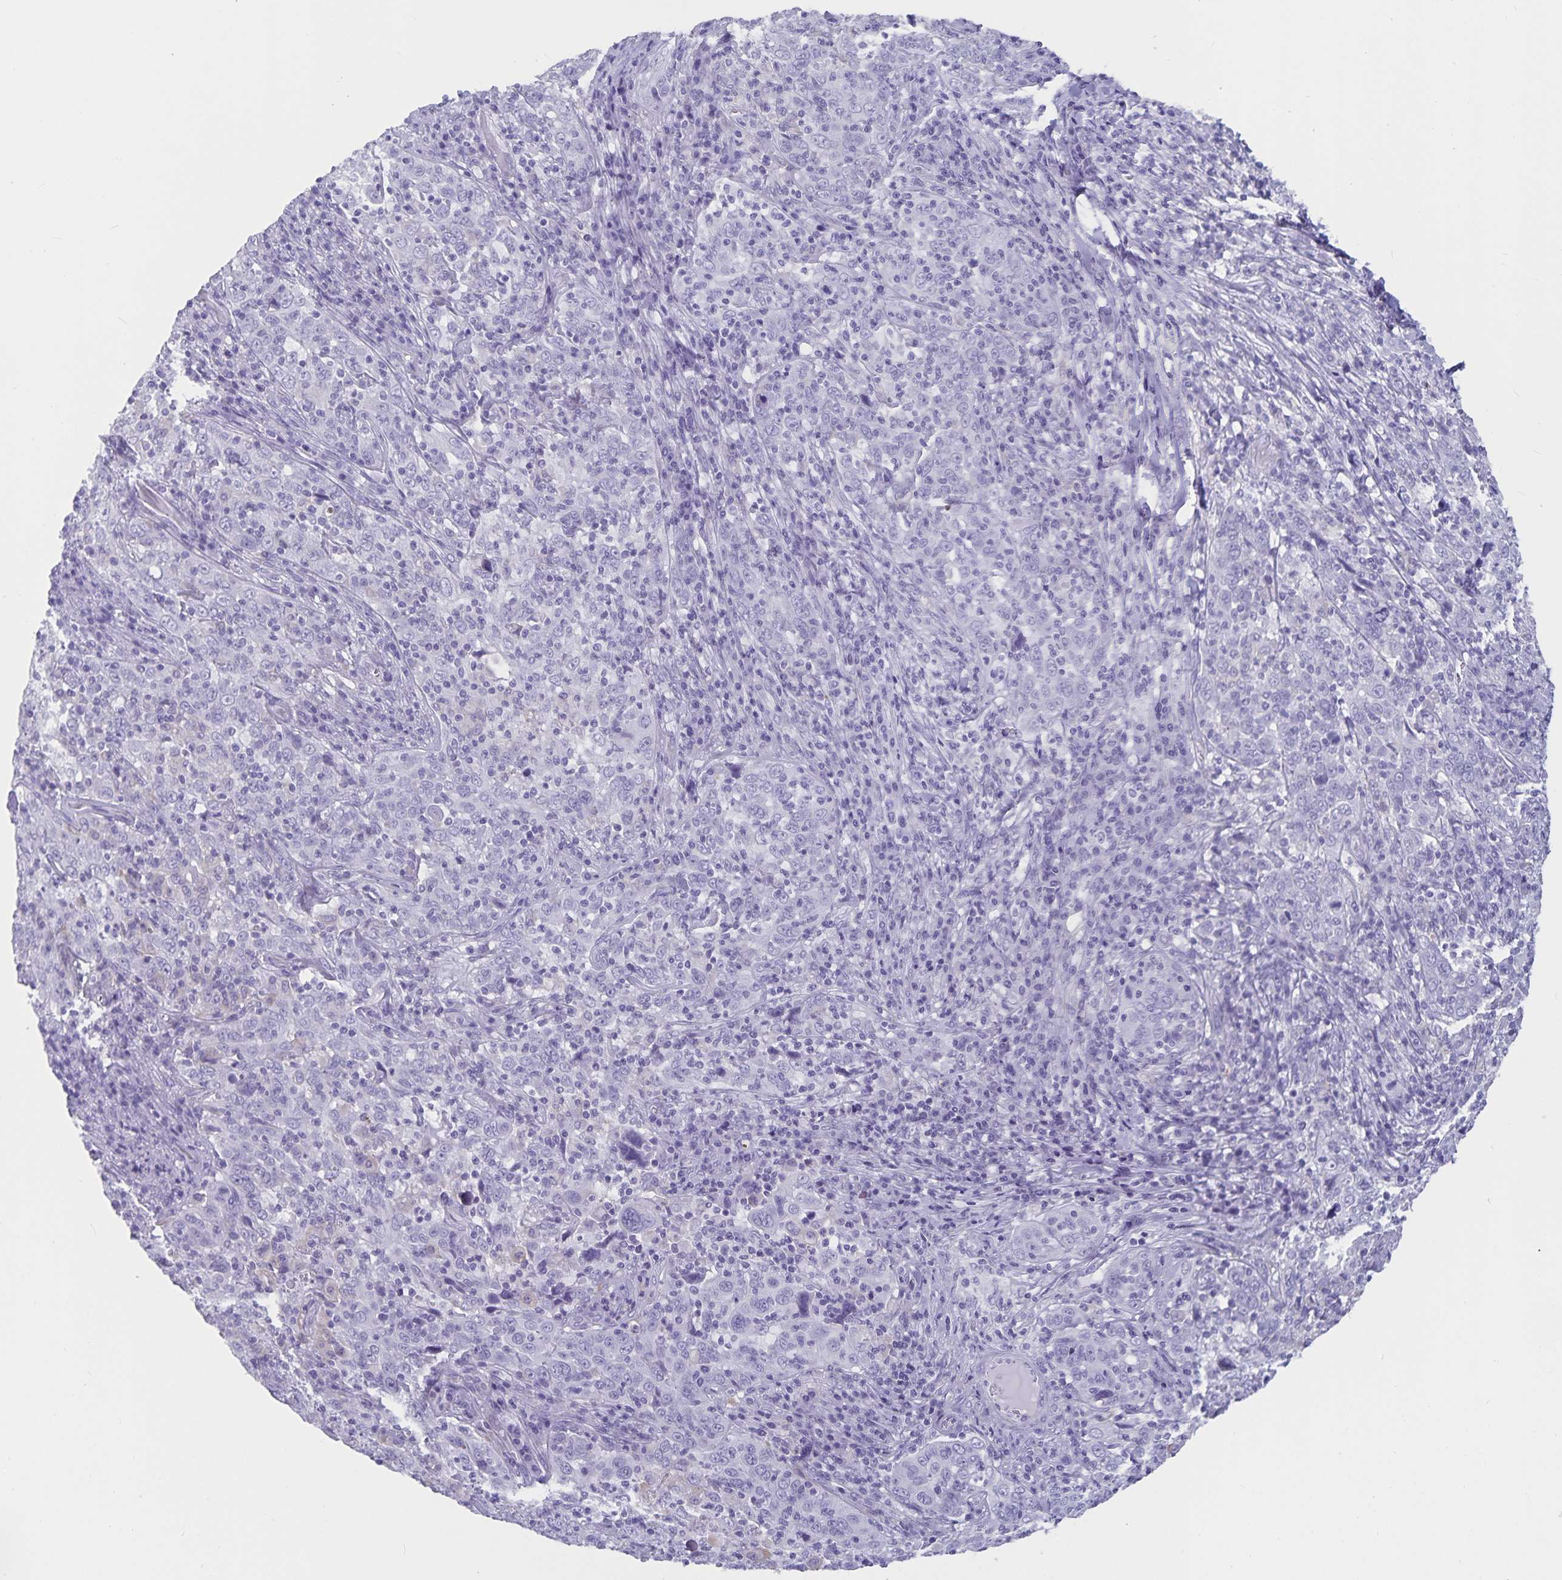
{"staining": {"intensity": "negative", "quantity": "none", "location": "none"}, "tissue": "cervical cancer", "cell_type": "Tumor cells", "image_type": "cancer", "snomed": [{"axis": "morphology", "description": "Squamous cell carcinoma, NOS"}, {"axis": "topography", "description": "Cervix"}], "caption": "This is an immunohistochemistry (IHC) micrograph of cervical cancer (squamous cell carcinoma). There is no expression in tumor cells.", "gene": "PLAC1", "patient": {"sex": "female", "age": 46}}